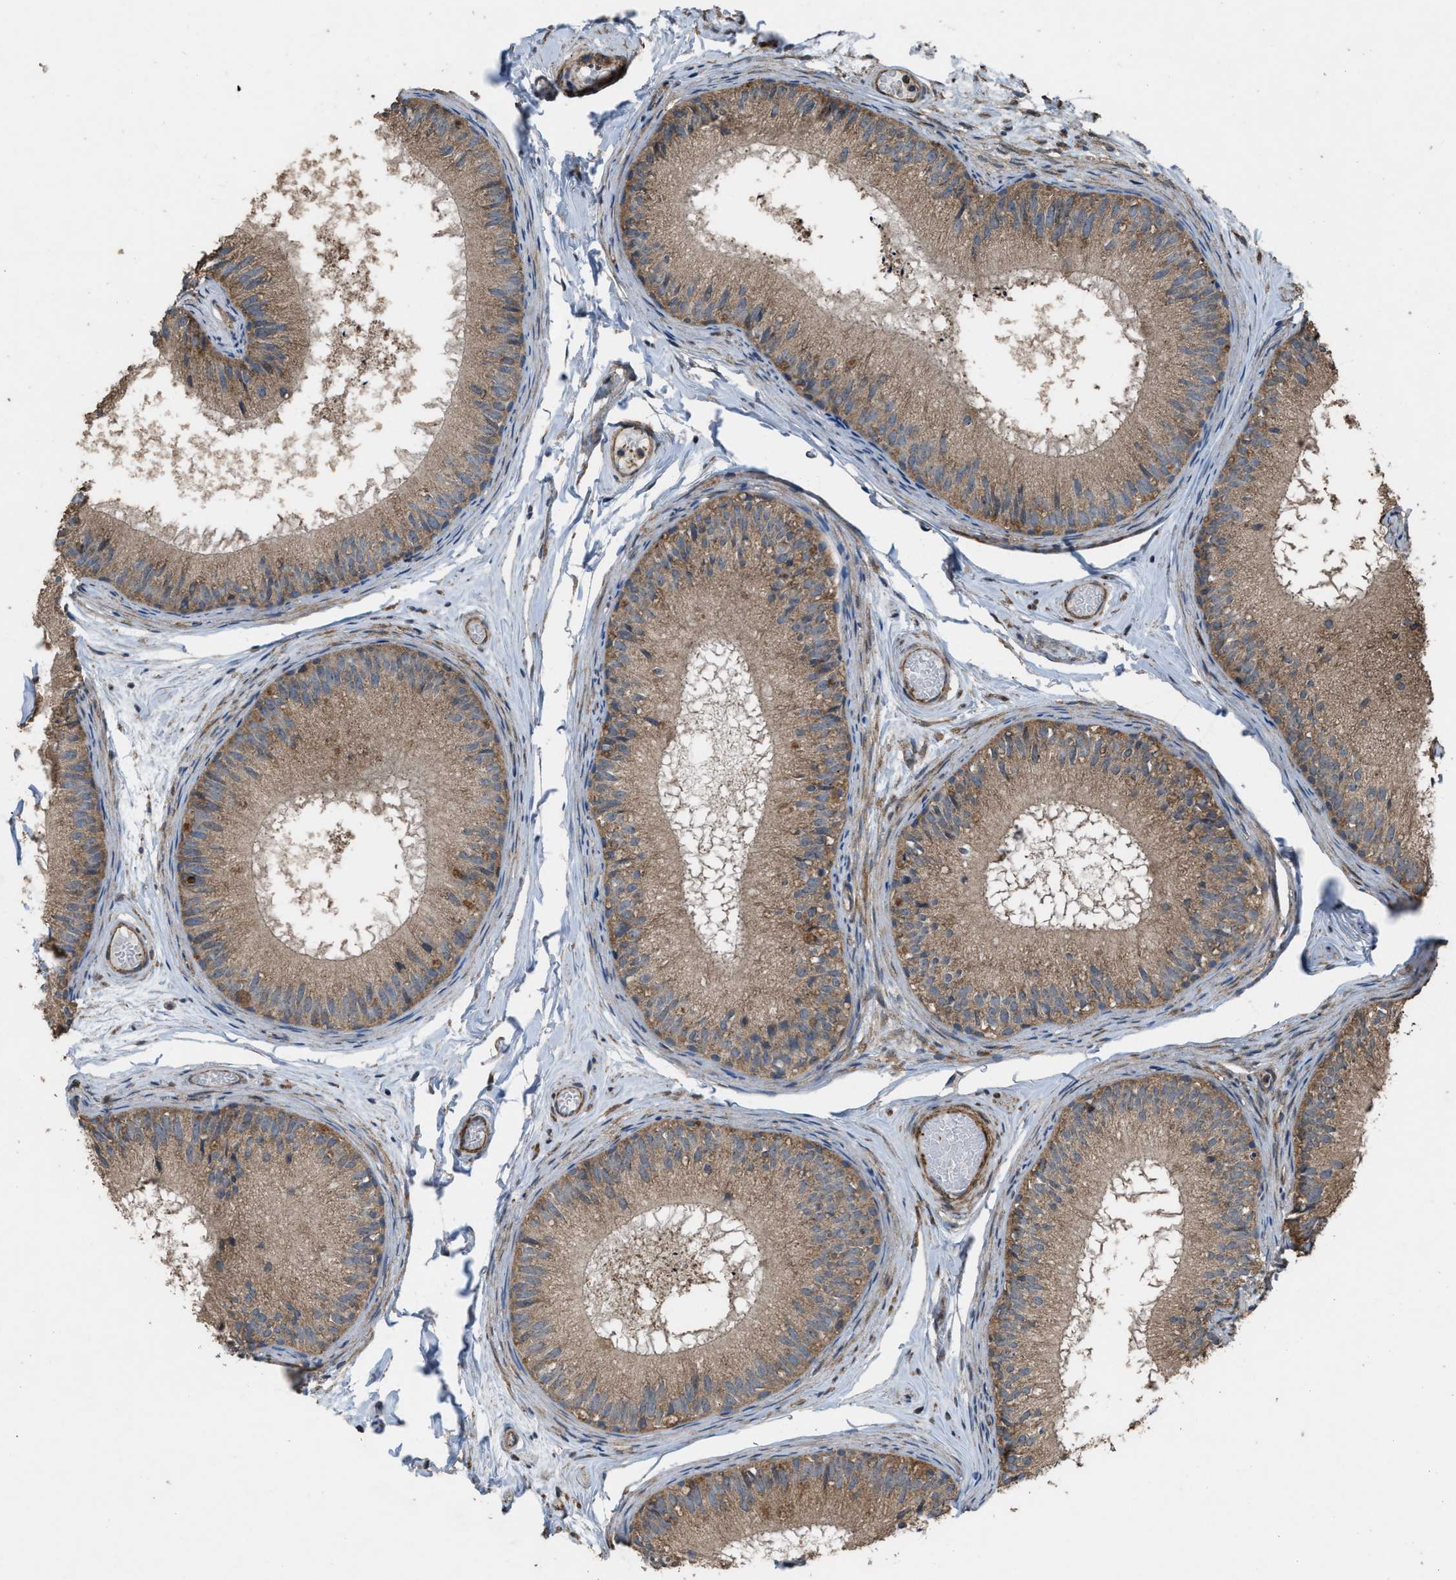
{"staining": {"intensity": "moderate", "quantity": ">75%", "location": "cytoplasmic/membranous"}, "tissue": "epididymis", "cell_type": "Glandular cells", "image_type": "normal", "snomed": [{"axis": "morphology", "description": "Normal tissue, NOS"}, {"axis": "topography", "description": "Epididymis"}], "caption": "Glandular cells exhibit moderate cytoplasmic/membranous positivity in about >75% of cells in benign epididymis. (Stains: DAB (3,3'-diaminobenzidine) in brown, nuclei in blue, Microscopy: brightfield microscopy at high magnification).", "gene": "ARL6", "patient": {"sex": "male", "age": 46}}